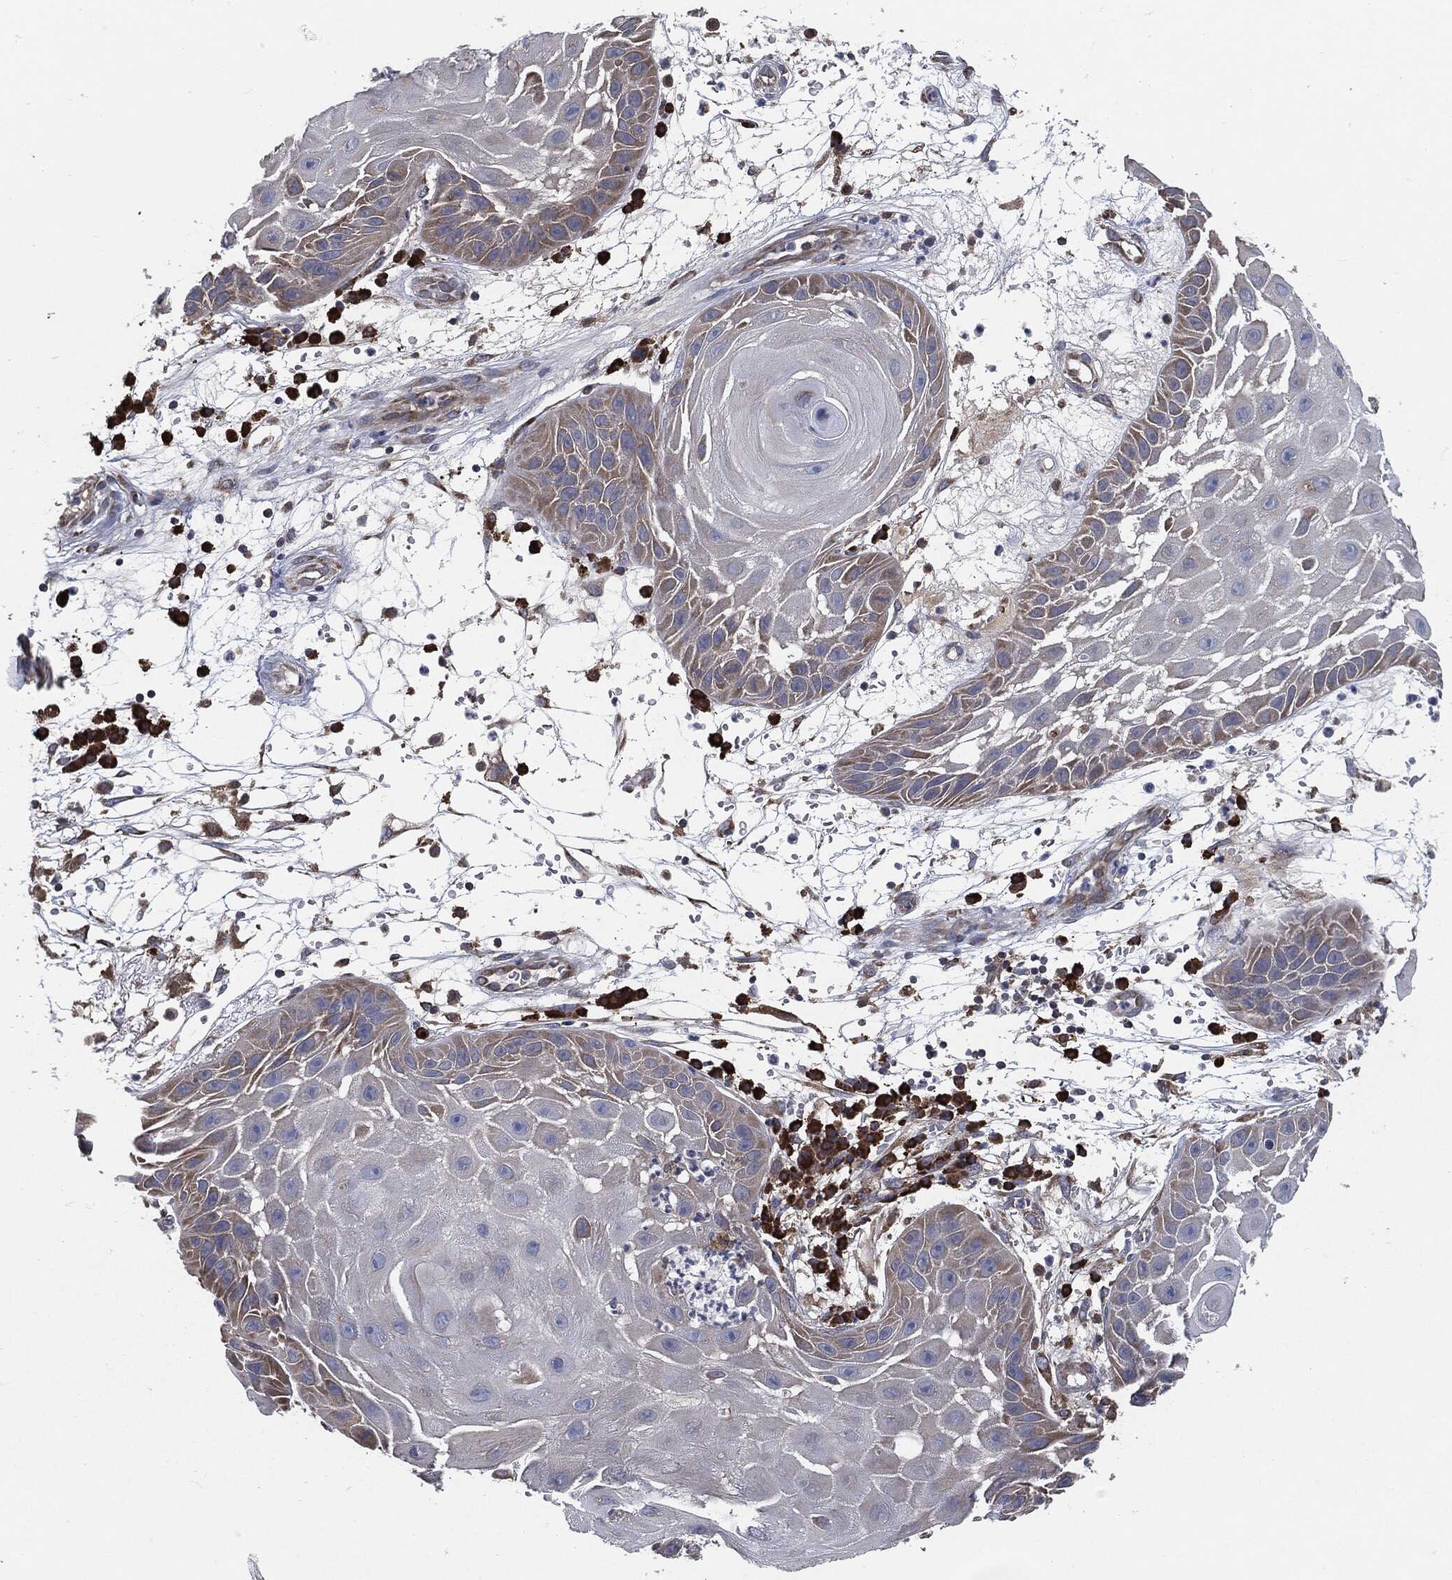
{"staining": {"intensity": "negative", "quantity": "none", "location": "none"}, "tissue": "skin cancer", "cell_type": "Tumor cells", "image_type": "cancer", "snomed": [{"axis": "morphology", "description": "Normal tissue, NOS"}, {"axis": "morphology", "description": "Squamous cell carcinoma, NOS"}, {"axis": "topography", "description": "Skin"}], "caption": "This is an IHC histopathology image of squamous cell carcinoma (skin). There is no positivity in tumor cells.", "gene": "PRDX4", "patient": {"sex": "male", "age": 79}}